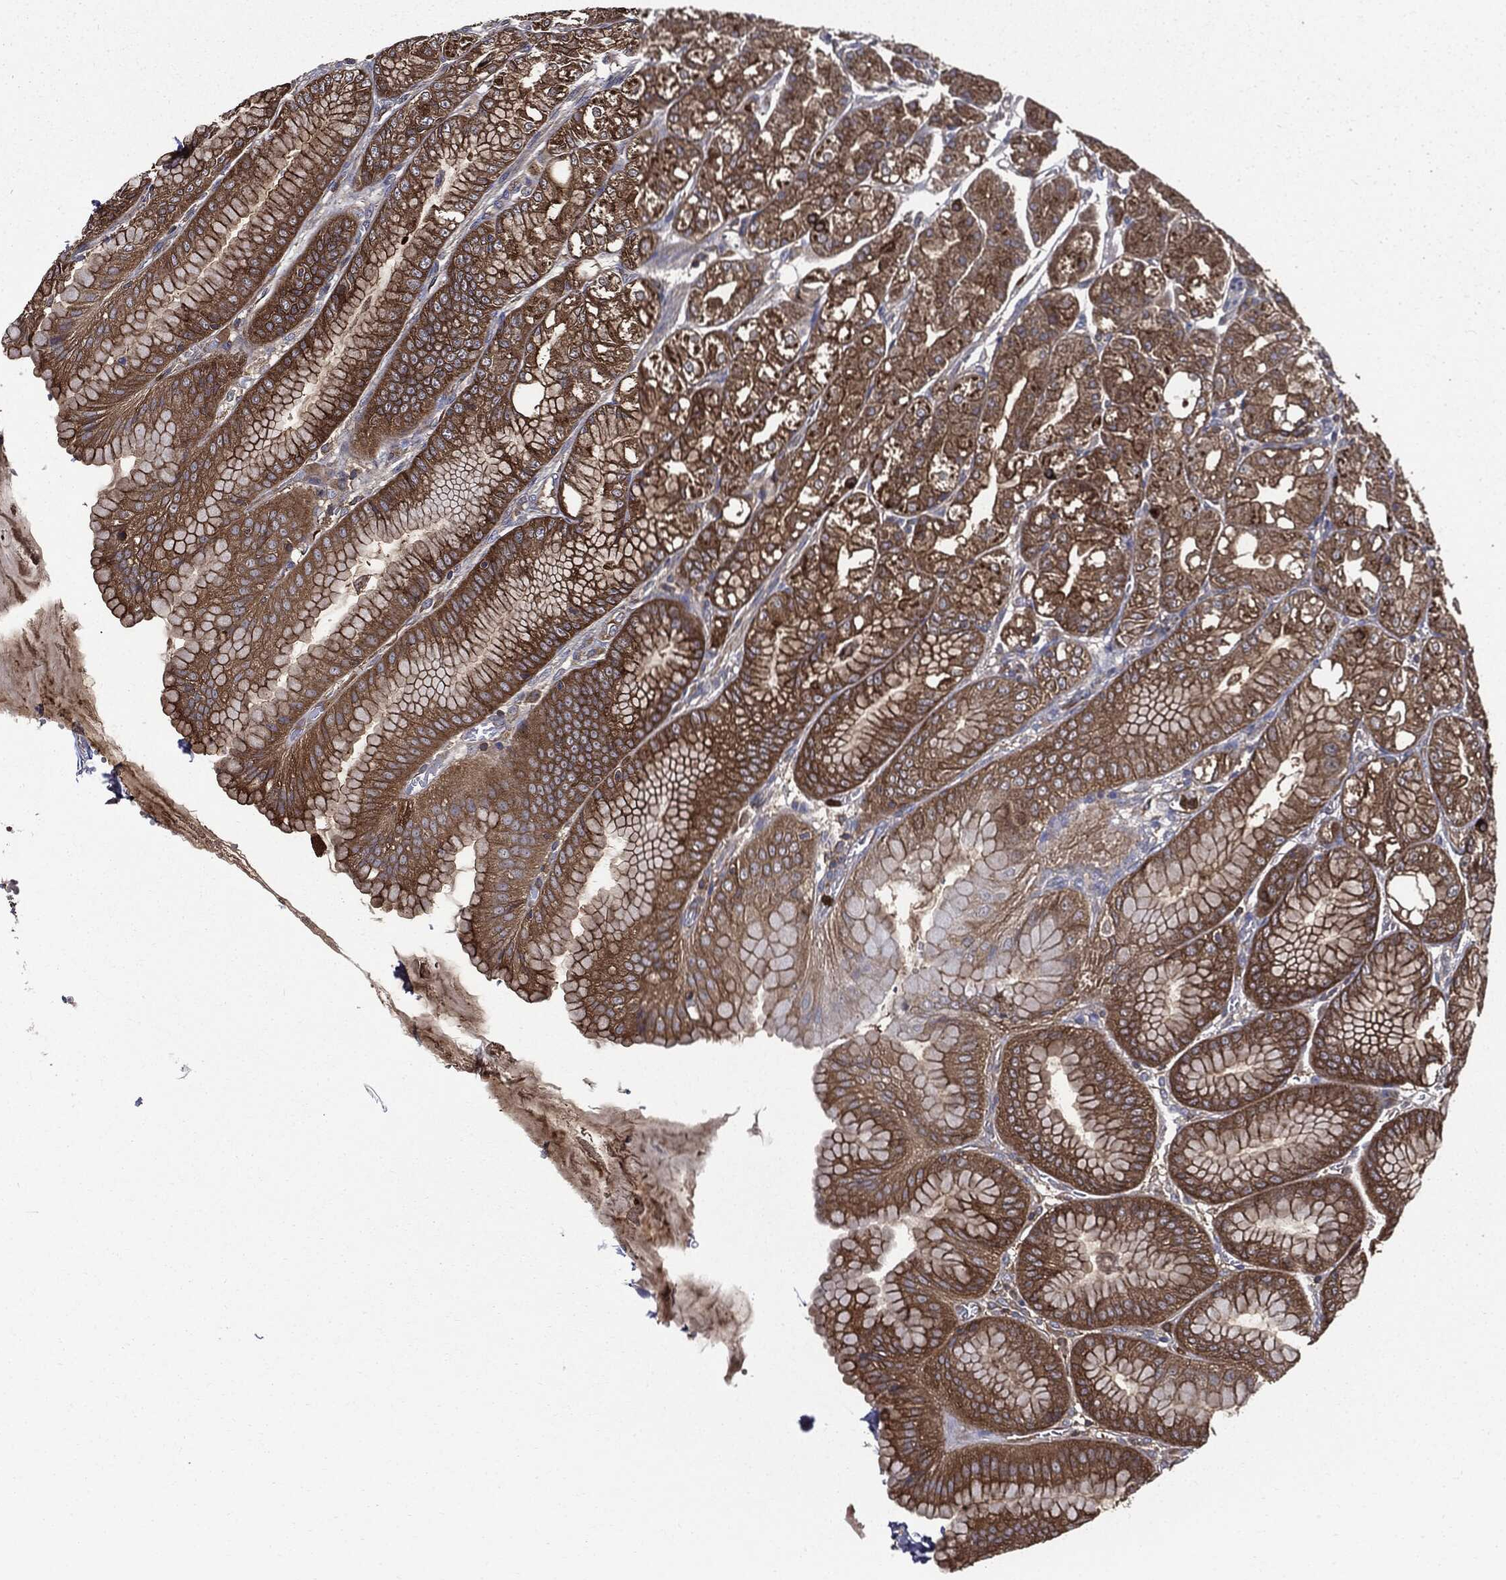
{"staining": {"intensity": "strong", "quantity": "25%-75%", "location": "cytoplasmic/membranous"}, "tissue": "stomach", "cell_type": "Glandular cells", "image_type": "normal", "snomed": [{"axis": "morphology", "description": "Normal tissue, NOS"}, {"axis": "topography", "description": "Stomach"}], "caption": "Immunohistochemical staining of normal human stomach demonstrates high levels of strong cytoplasmic/membranous staining in about 25%-75% of glandular cells.", "gene": "PDCD6IP", "patient": {"sex": "male", "age": 71}}